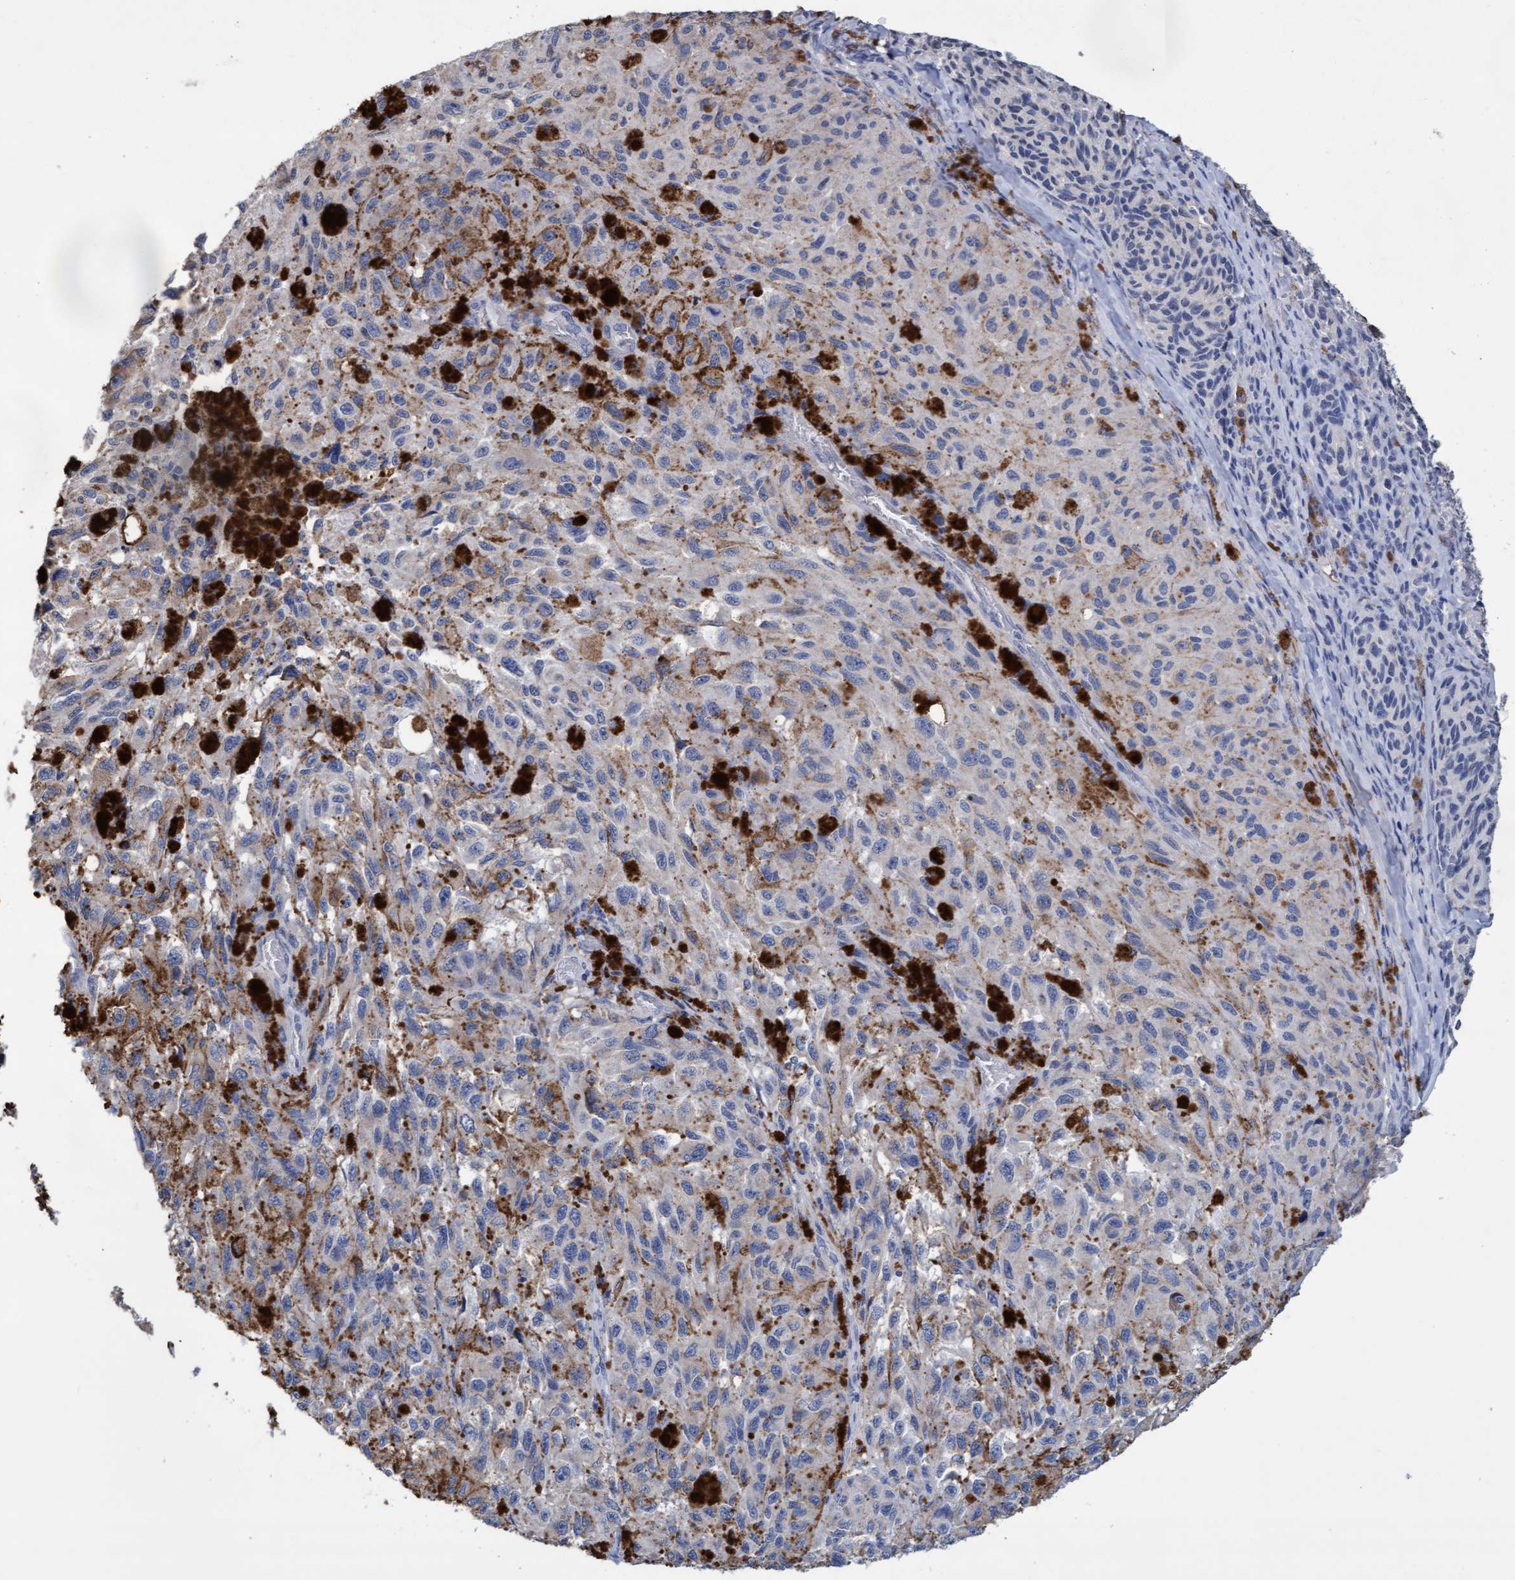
{"staining": {"intensity": "weak", "quantity": "<25%", "location": "cytoplasmic/membranous"}, "tissue": "melanoma", "cell_type": "Tumor cells", "image_type": "cancer", "snomed": [{"axis": "morphology", "description": "Malignant melanoma, NOS"}, {"axis": "topography", "description": "Skin"}], "caption": "High power microscopy photomicrograph of an IHC image of melanoma, revealing no significant staining in tumor cells. (DAB (3,3'-diaminobenzidine) immunohistochemistry (IHC) visualized using brightfield microscopy, high magnification).", "gene": "GPR39", "patient": {"sex": "female", "age": 73}}